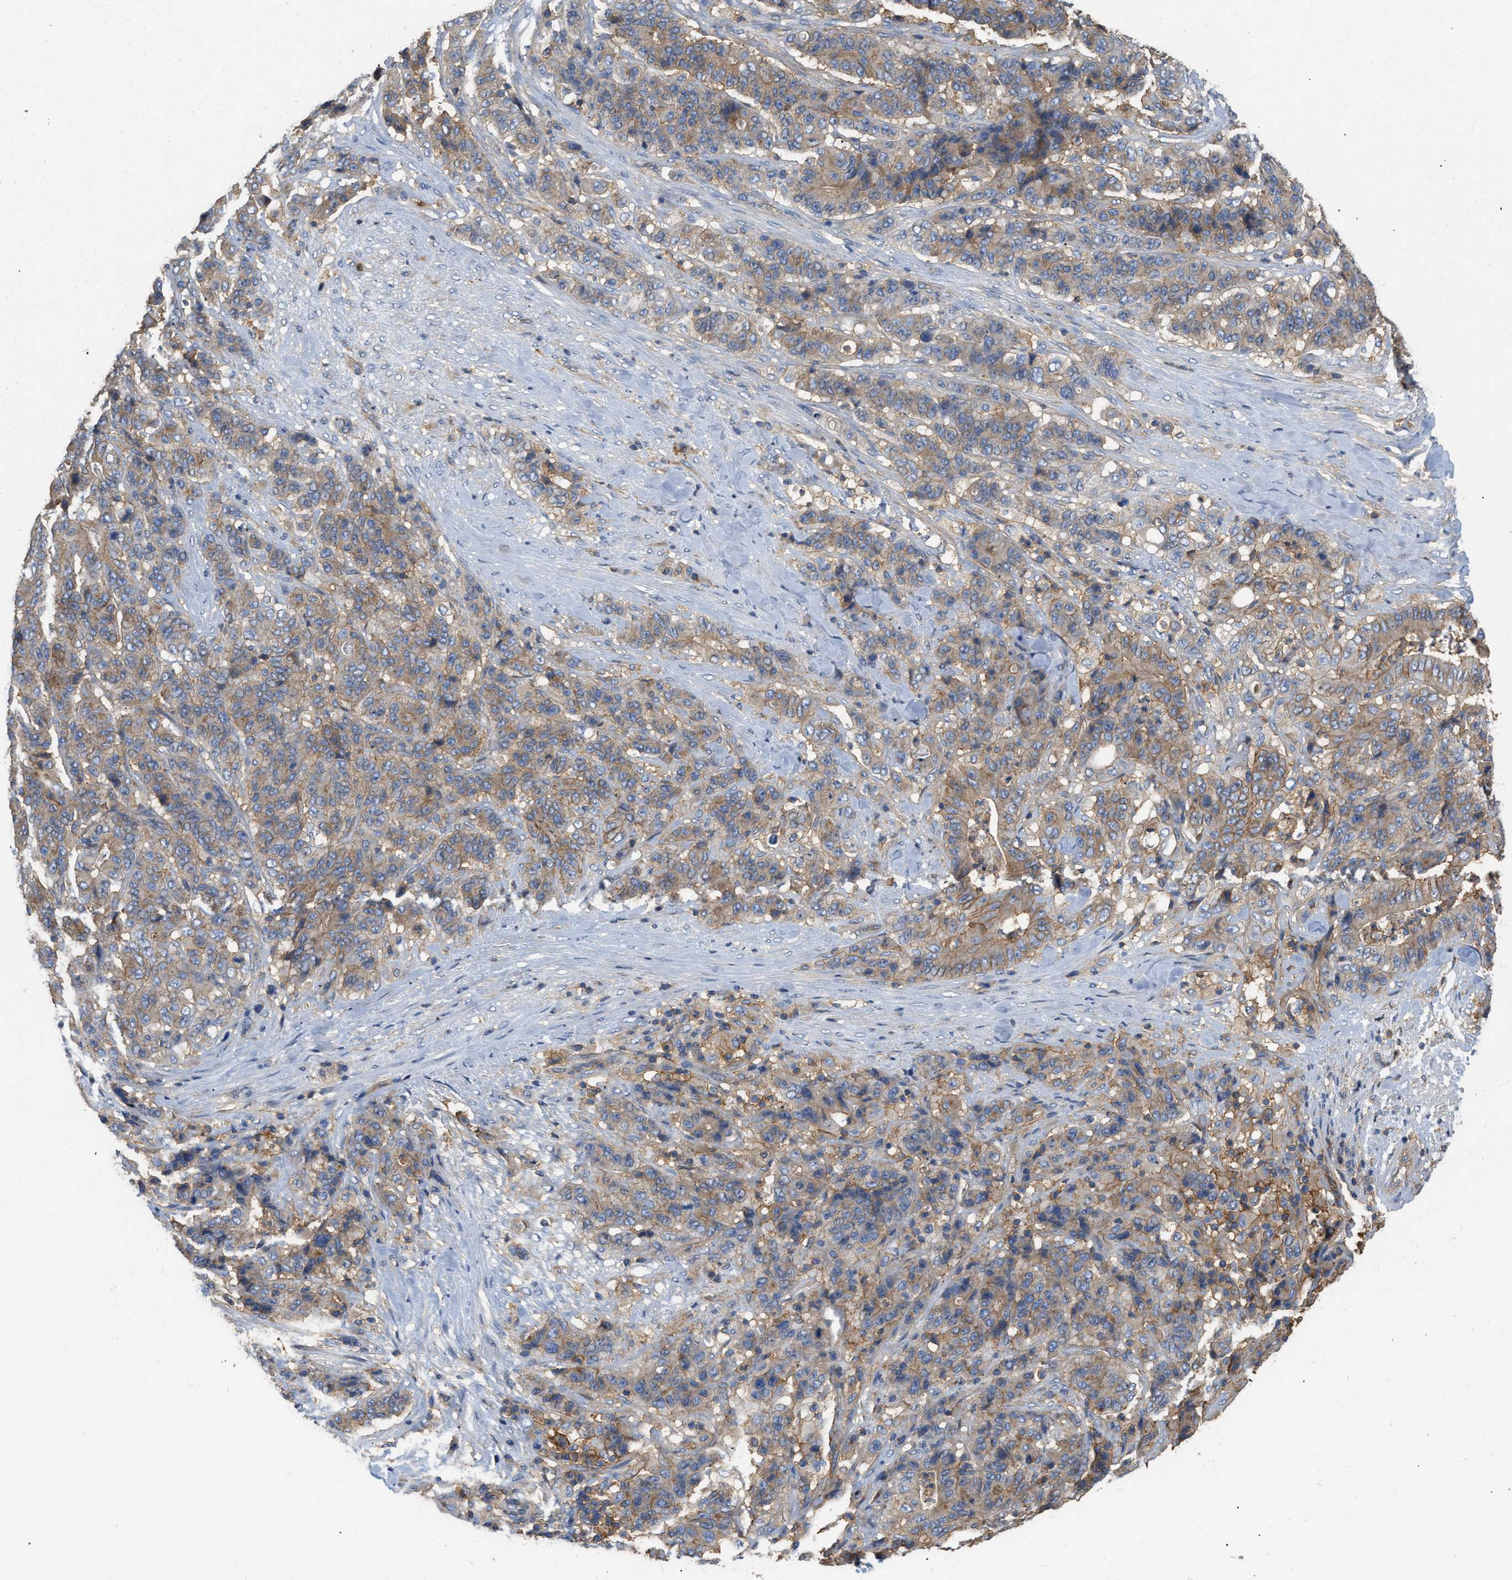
{"staining": {"intensity": "moderate", "quantity": ">75%", "location": "cytoplasmic/membranous"}, "tissue": "stomach cancer", "cell_type": "Tumor cells", "image_type": "cancer", "snomed": [{"axis": "morphology", "description": "Adenocarcinoma, NOS"}, {"axis": "topography", "description": "Stomach"}], "caption": "The photomicrograph displays staining of stomach adenocarcinoma, revealing moderate cytoplasmic/membranous protein staining (brown color) within tumor cells. The protein is shown in brown color, while the nuclei are stained blue.", "gene": "GNB4", "patient": {"sex": "female", "age": 73}}